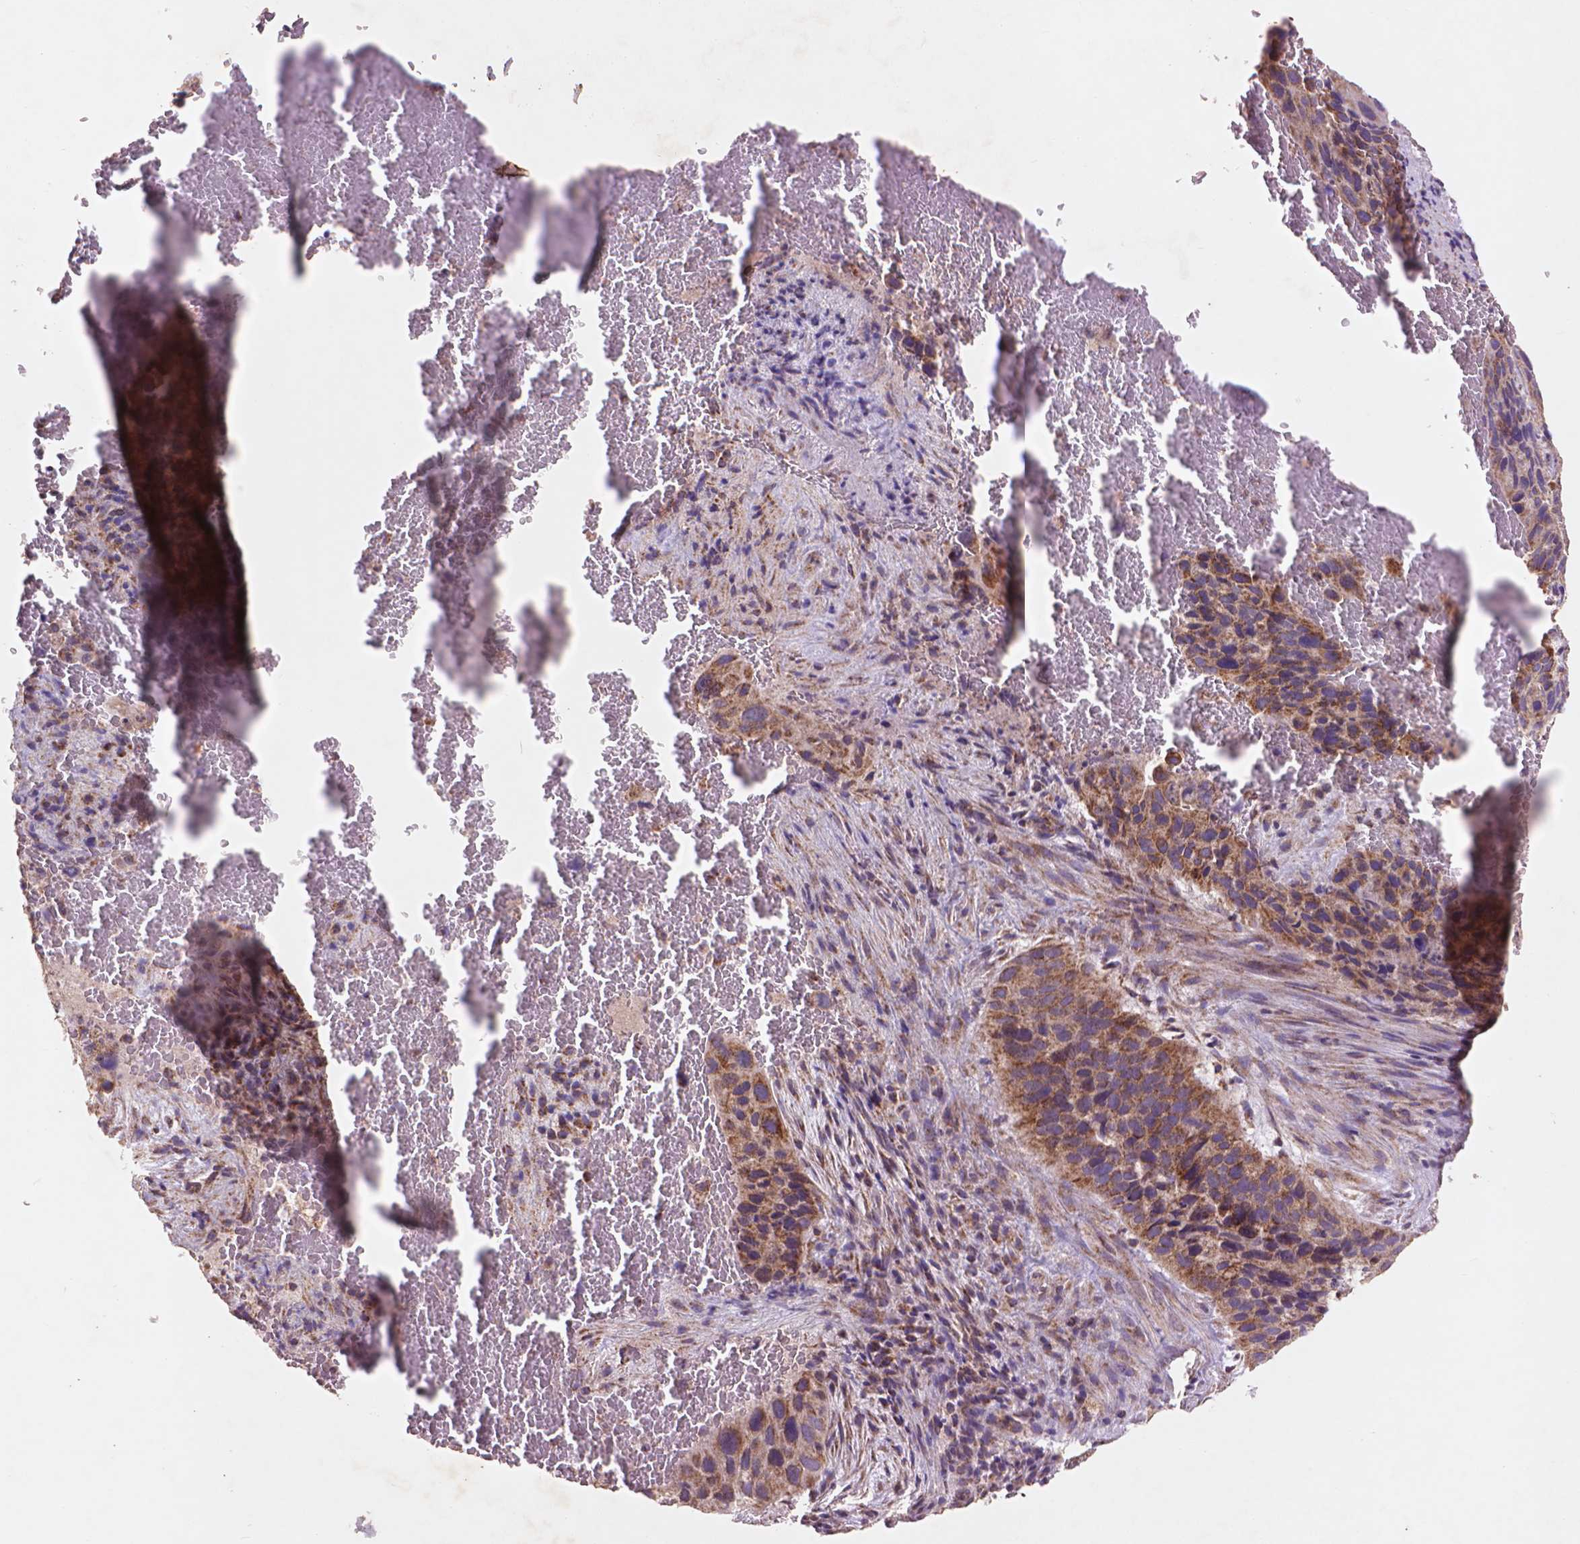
{"staining": {"intensity": "moderate", "quantity": ">75%", "location": "cytoplasmic/membranous"}, "tissue": "cervical cancer", "cell_type": "Tumor cells", "image_type": "cancer", "snomed": [{"axis": "morphology", "description": "Squamous cell carcinoma, NOS"}, {"axis": "topography", "description": "Cervix"}], "caption": "Tumor cells reveal medium levels of moderate cytoplasmic/membranous expression in about >75% of cells in human squamous cell carcinoma (cervical).", "gene": "NLRX1", "patient": {"sex": "female", "age": 38}}